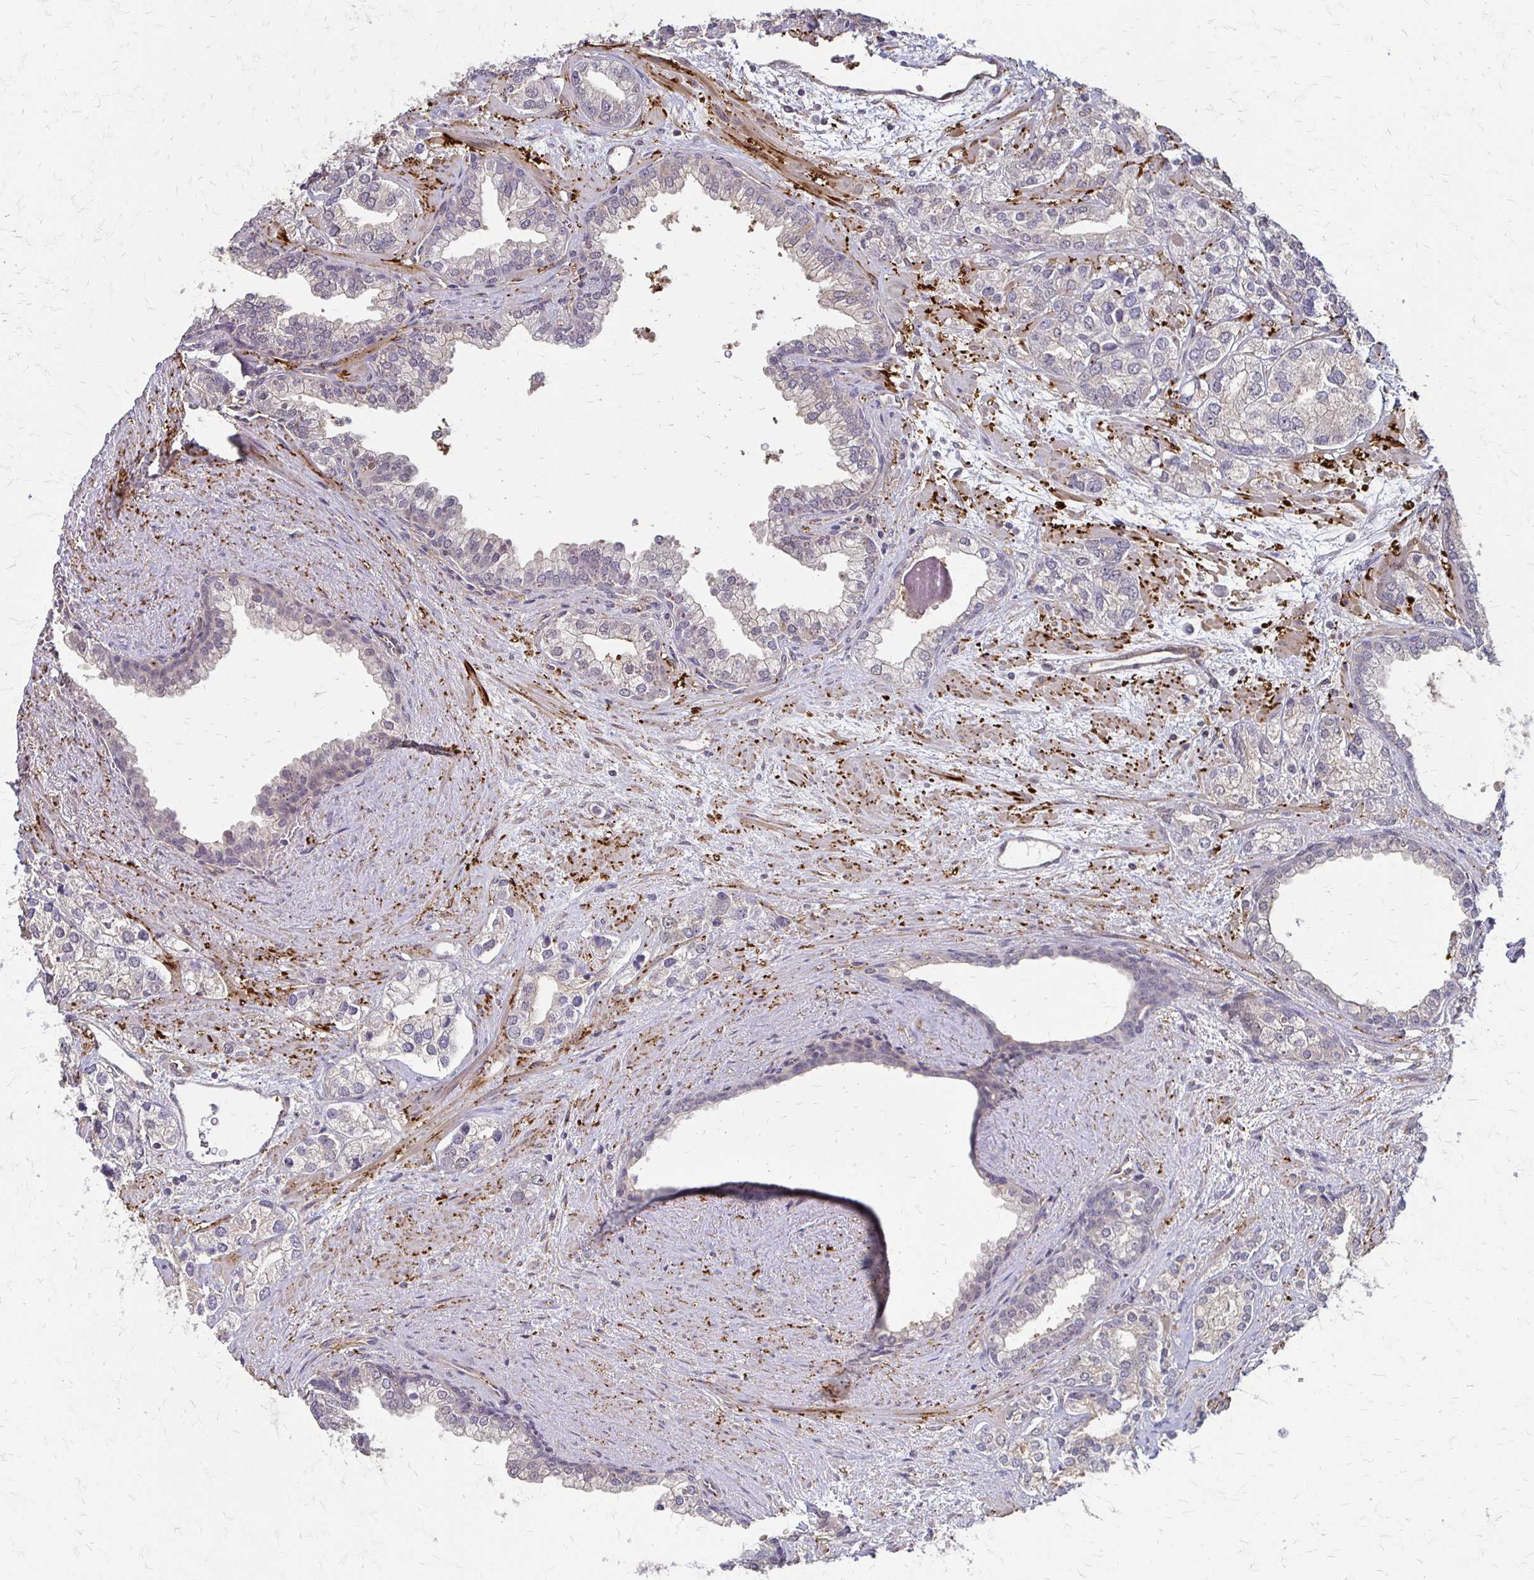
{"staining": {"intensity": "negative", "quantity": "none", "location": "none"}, "tissue": "prostate cancer", "cell_type": "Tumor cells", "image_type": "cancer", "snomed": [{"axis": "morphology", "description": "Adenocarcinoma, High grade"}, {"axis": "topography", "description": "Prostate"}], "caption": "The photomicrograph exhibits no staining of tumor cells in prostate cancer (high-grade adenocarcinoma). Nuclei are stained in blue.", "gene": "CFL2", "patient": {"sex": "male", "age": 58}}